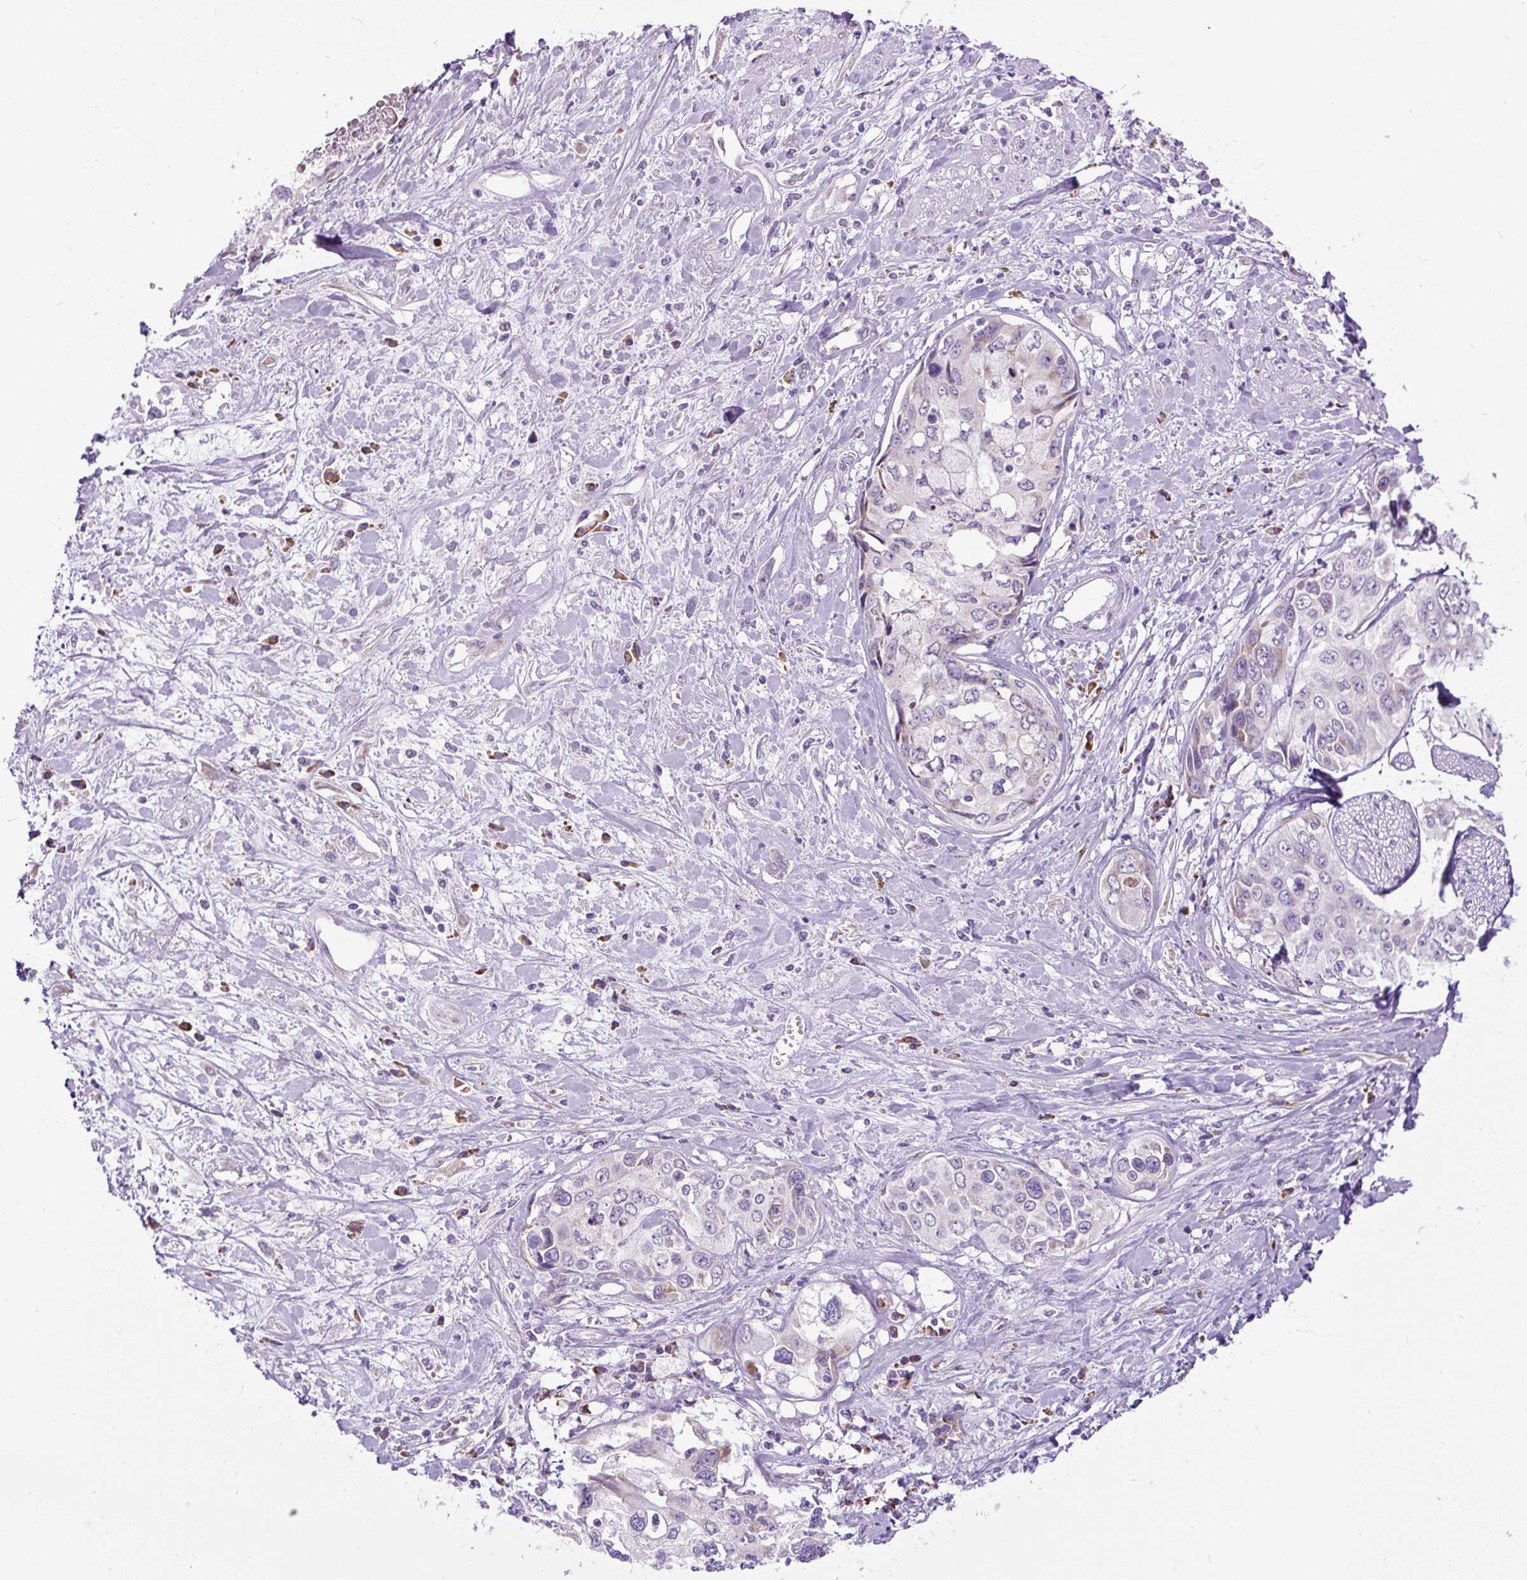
{"staining": {"intensity": "negative", "quantity": "none", "location": "none"}, "tissue": "cervical cancer", "cell_type": "Tumor cells", "image_type": "cancer", "snomed": [{"axis": "morphology", "description": "Squamous cell carcinoma, NOS"}, {"axis": "topography", "description": "Cervix"}], "caption": "Immunohistochemistry photomicrograph of human cervical cancer (squamous cell carcinoma) stained for a protein (brown), which exhibits no expression in tumor cells.", "gene": "DDOST", "patient": {"sex": "female", "age": 31}}